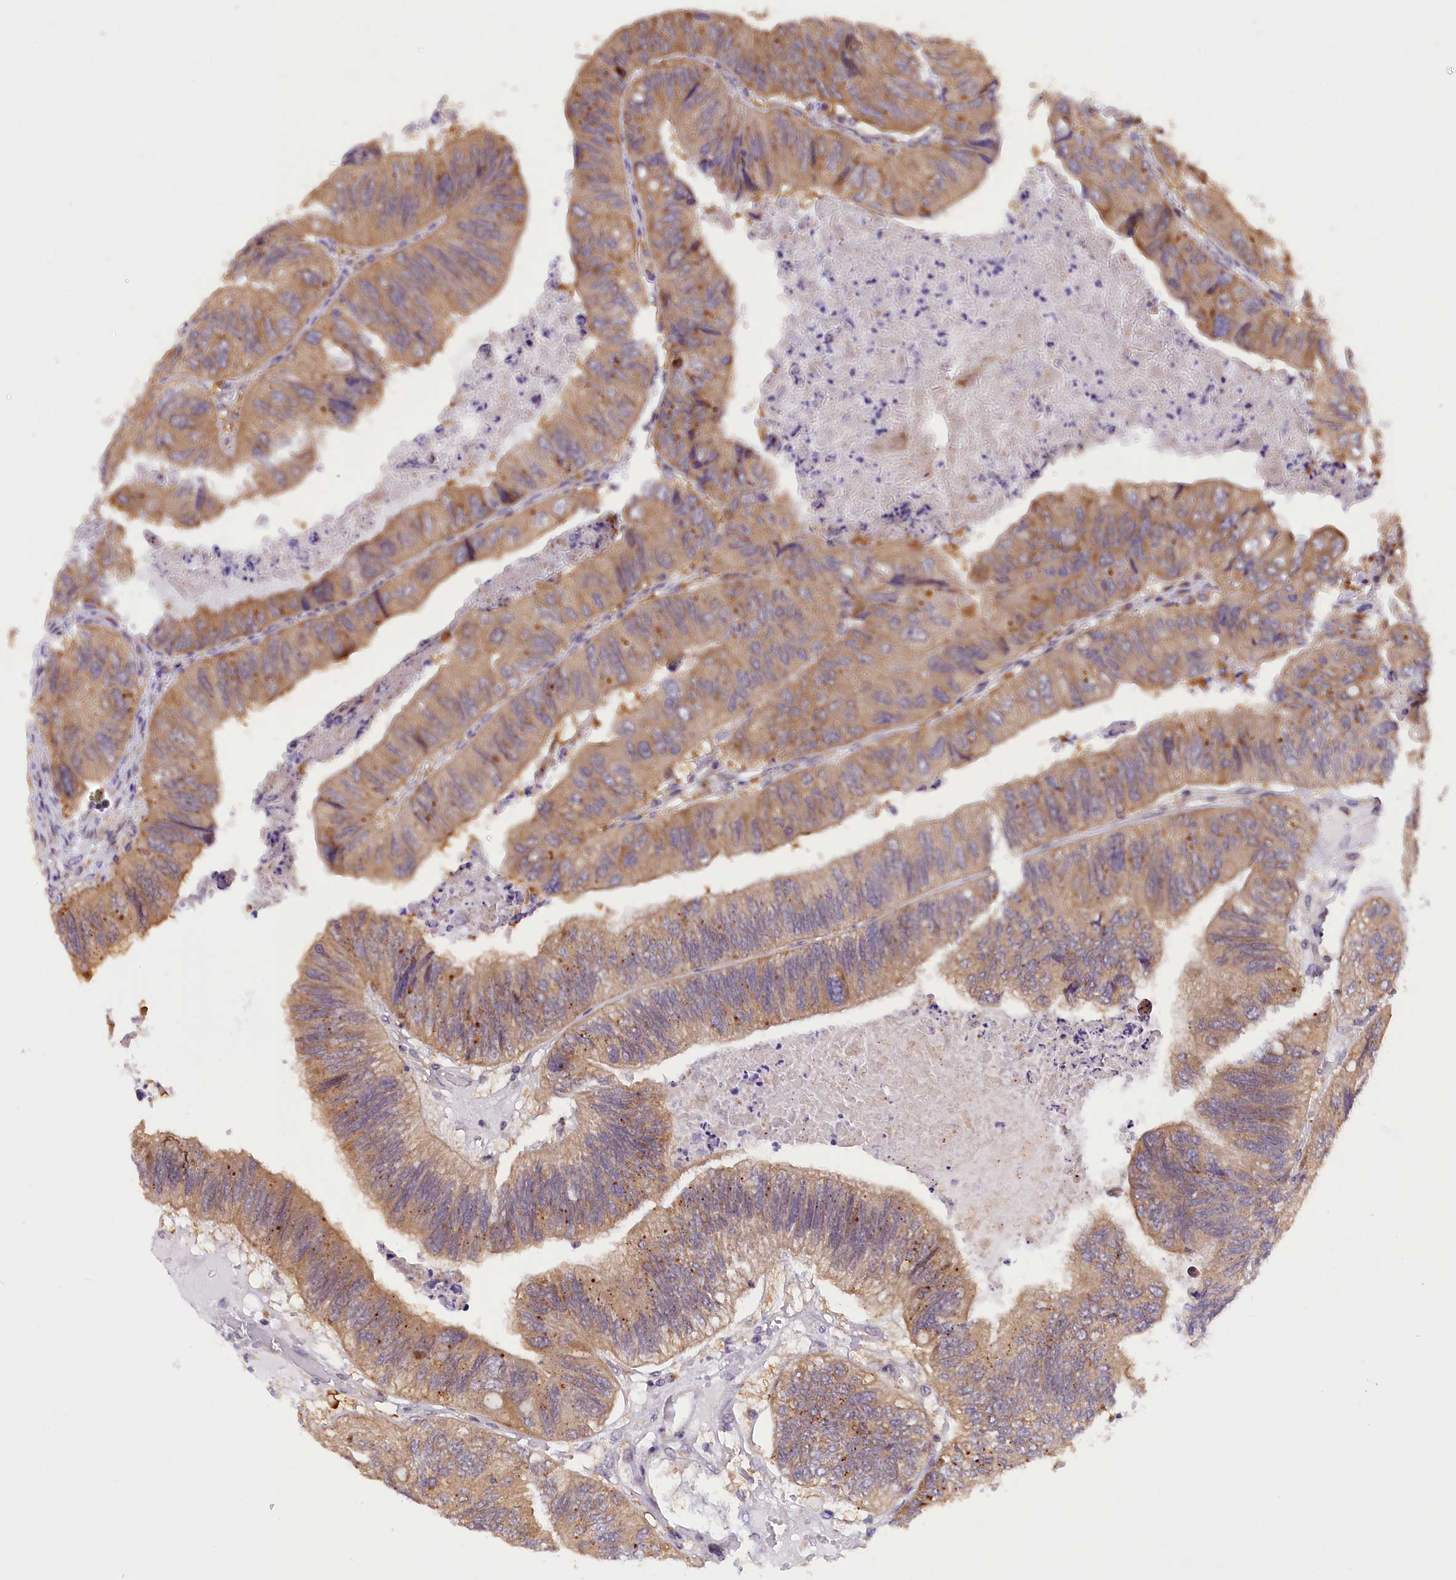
{"staining": {"intensity": "moderate", "quantity": "<25%", "location": "cytoplasmic/membranous"}, "tissue": "colorectal cancer", "cell_type": "Tumor cells", "image_type": "cancer", "snomed": [{"axis": "morphology", "description": "Adenocarcinoma, NOS"}, {"axis": "topography", "description": "Rectum"}], "caption": "The image demonstrates immunohistochemical staining of colorectal cancer. There is moderate cytoplasmic/membranous expression is identified in about <25% of tumor cells.", "gene": "SAMD4A", "patient": {"sex": "male", "age": 63}}